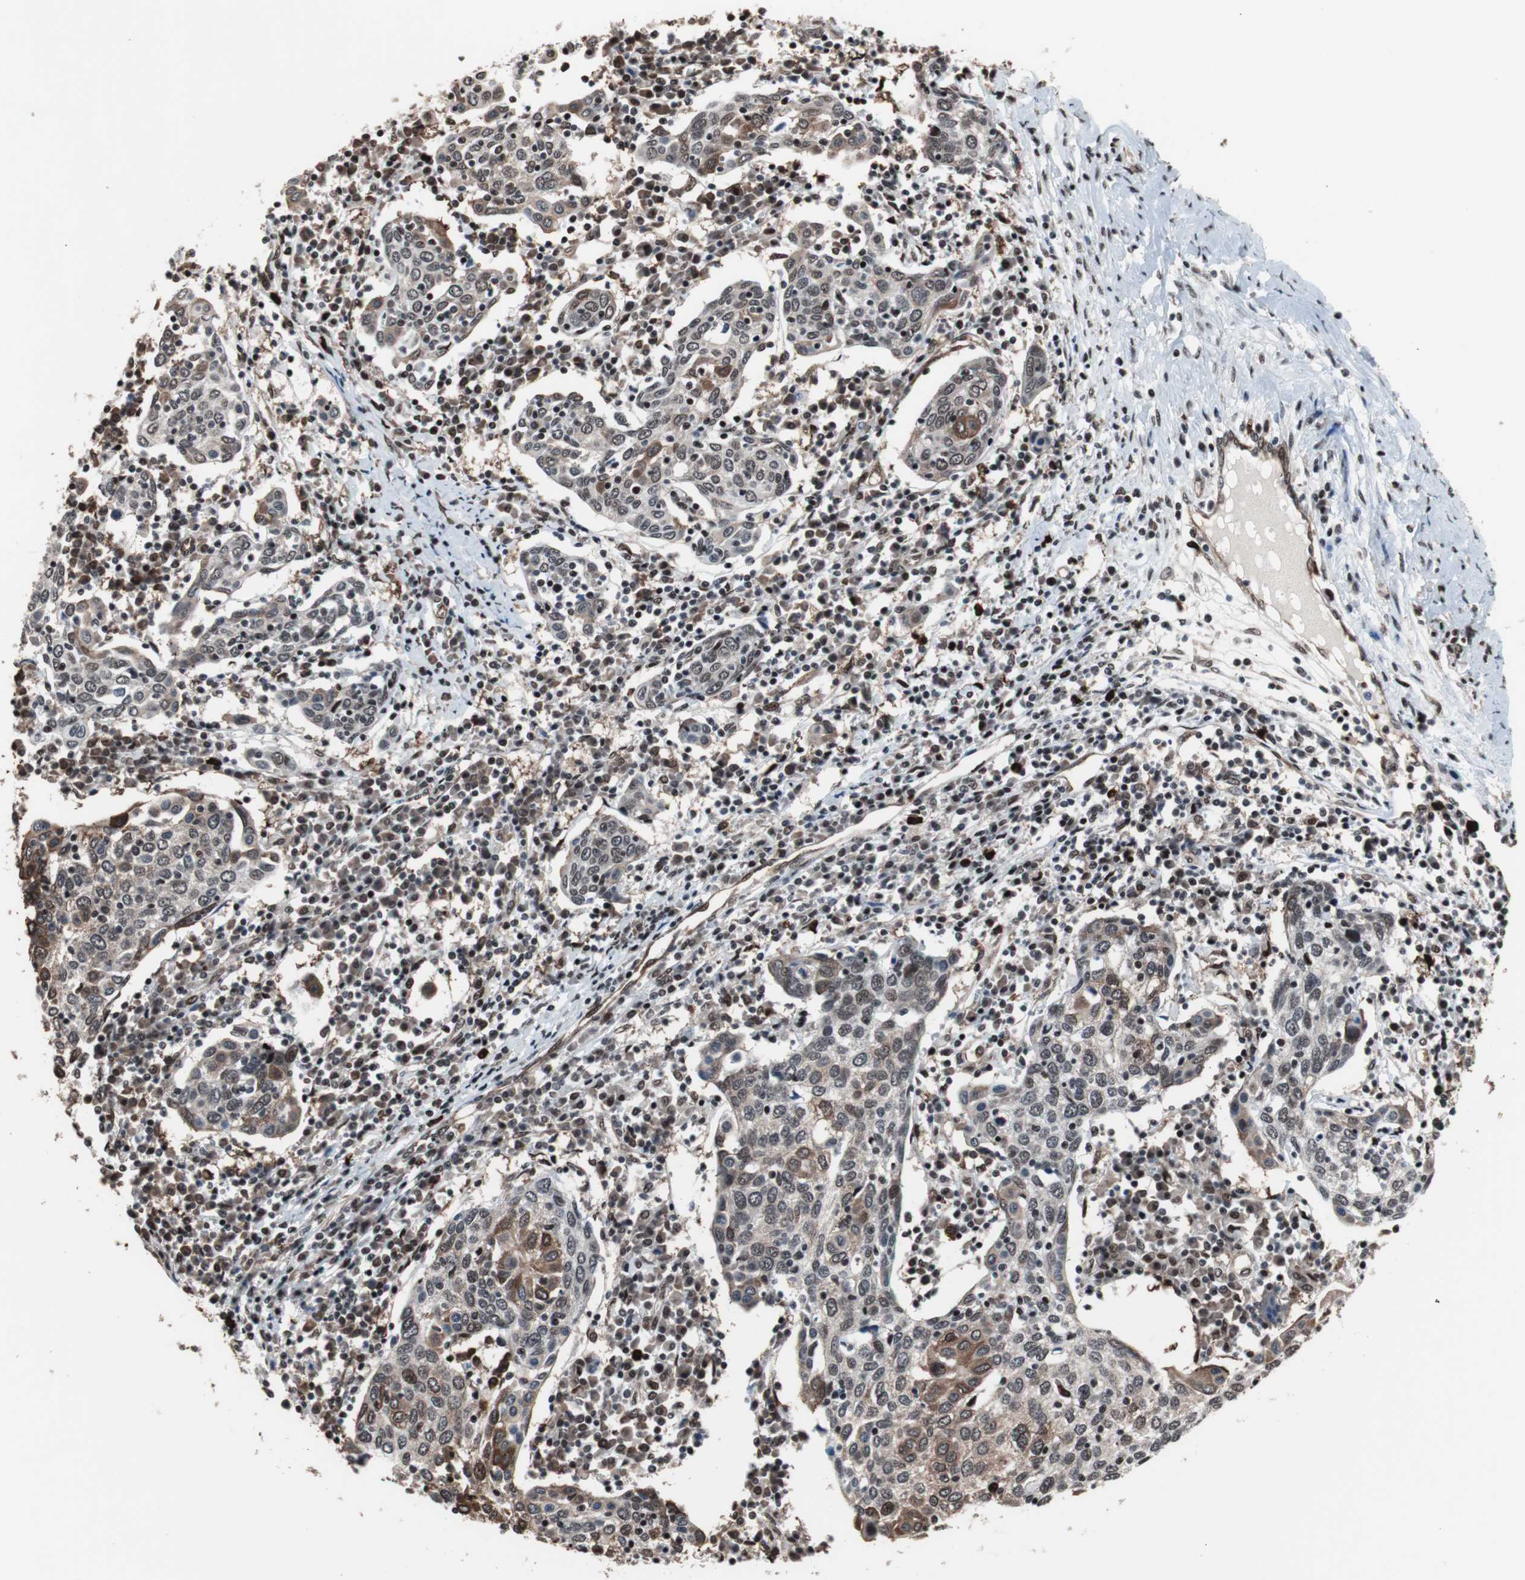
{"staining": {"intensity": "moderate", "quantity": "25%-75%", "location": "cytoplasmic/membranous,nuclear"}, "tissue": "cervical cancer", "cell_type": "Tumor cells", "image_type": "cancer", "snomed": [{"axis": "morphology", "description": "Squamous cell carcinoma, NOS"}, {"axis": "topography", "description": "Cervix"}], "caption": "The photomicrograph shows a brown stain indicating the presence of a protein in the cytoplasmic/membranous and nuclear of tumor cells in cervical cancer (squamous cell carcinoma).", "gene": "POGZ", "patient": {"sex": "female", "age": 40}}